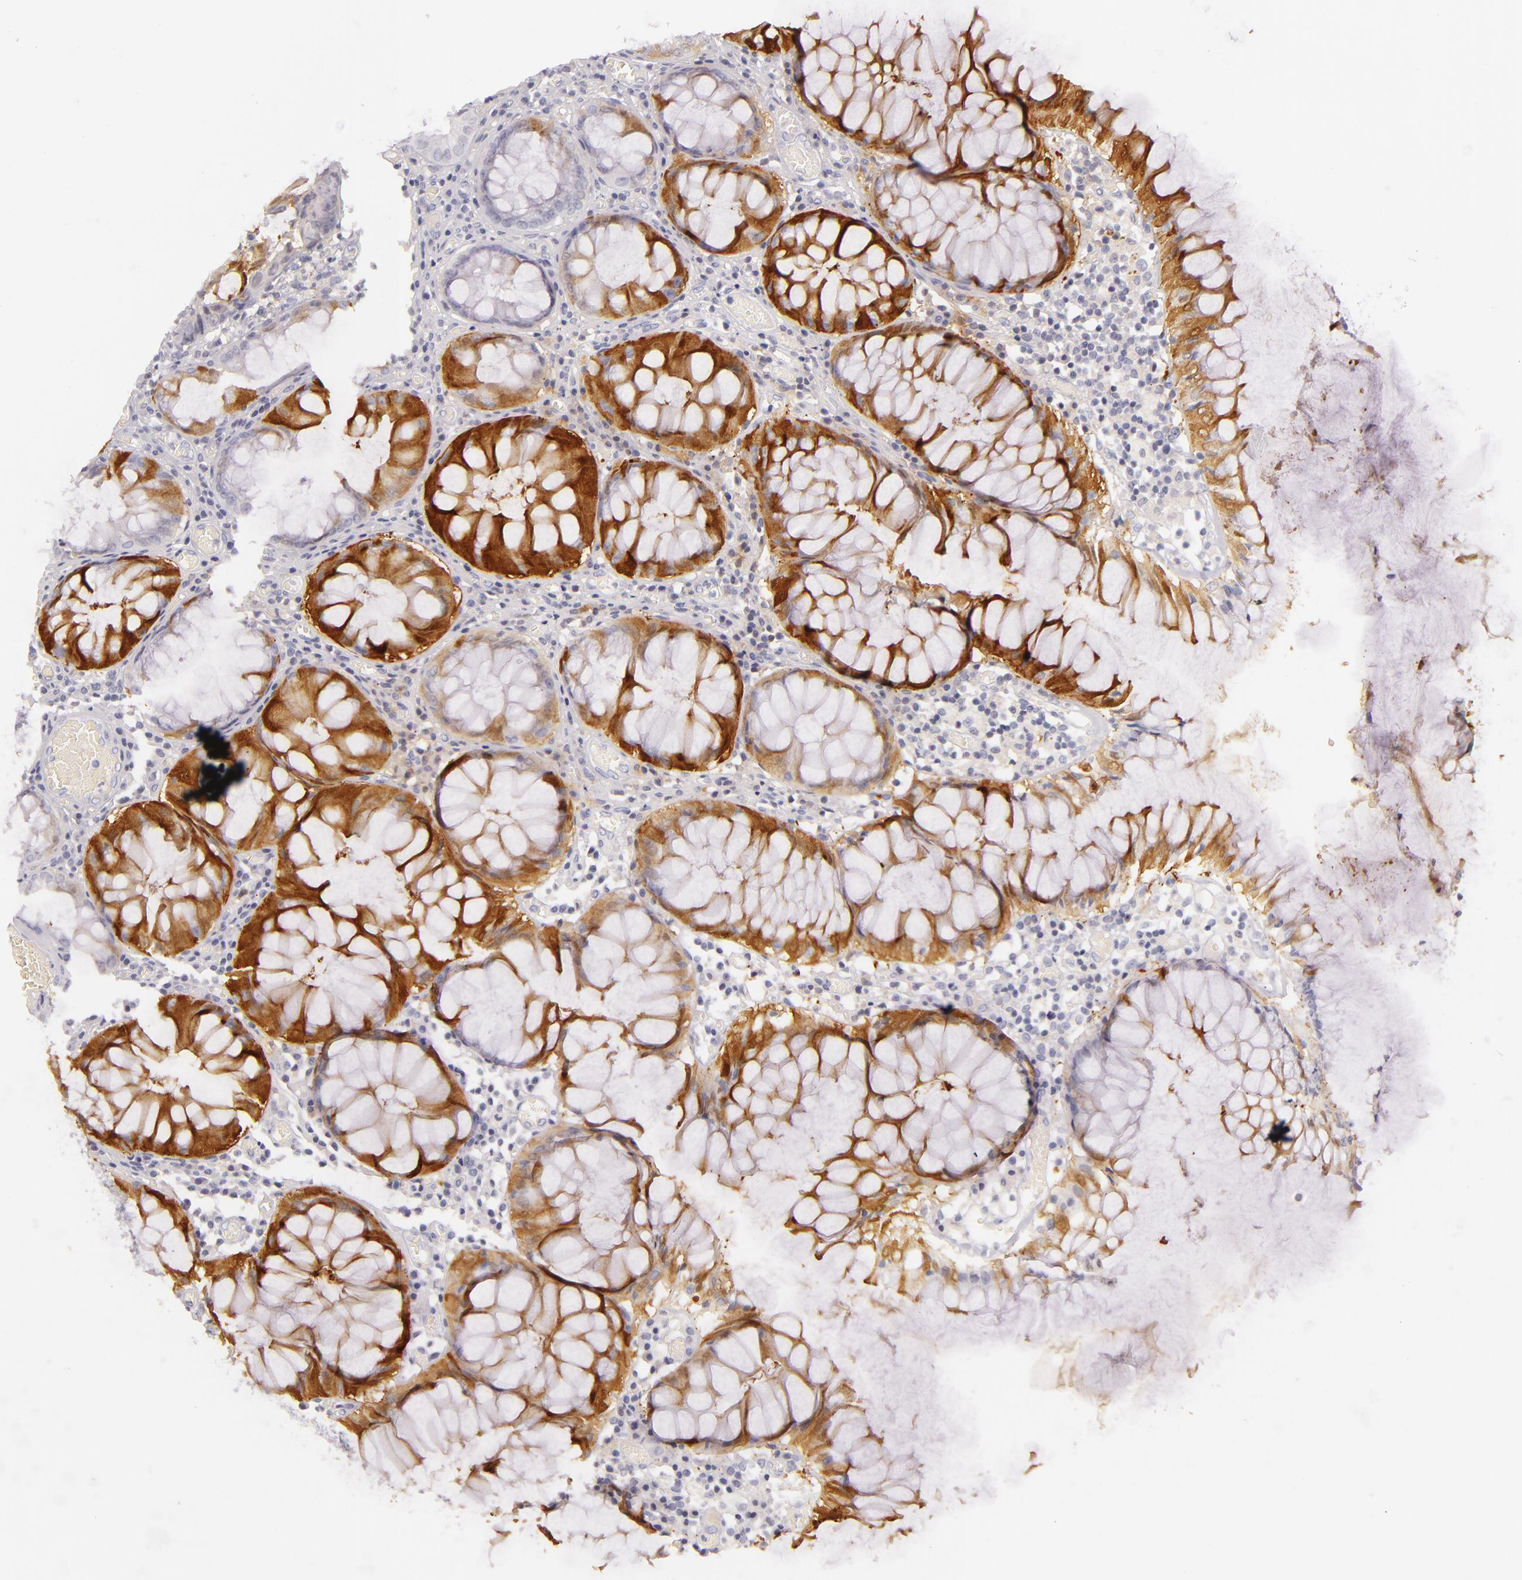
{"staining": {"intensity": "moderate", "quantity": ">75%", "location": "cytoplasmic/membranous"}, "tissue": "colorectal cancer", "cell_type": "Tumor cells", "image_type": "cancer", "snomed": [{"axis": "morphology", "description": "Adenocarcinoma, NOS"}, {"axis": "topography", "description": "Rectum"}], "caption": "Colorectal cancer stained with a brown dye shows moderate cytoplasmic/membranous positive positivity in about >75% of tumor cells.", "gene": "FABP1", "patient": {"sex": "female", "age": 98}}